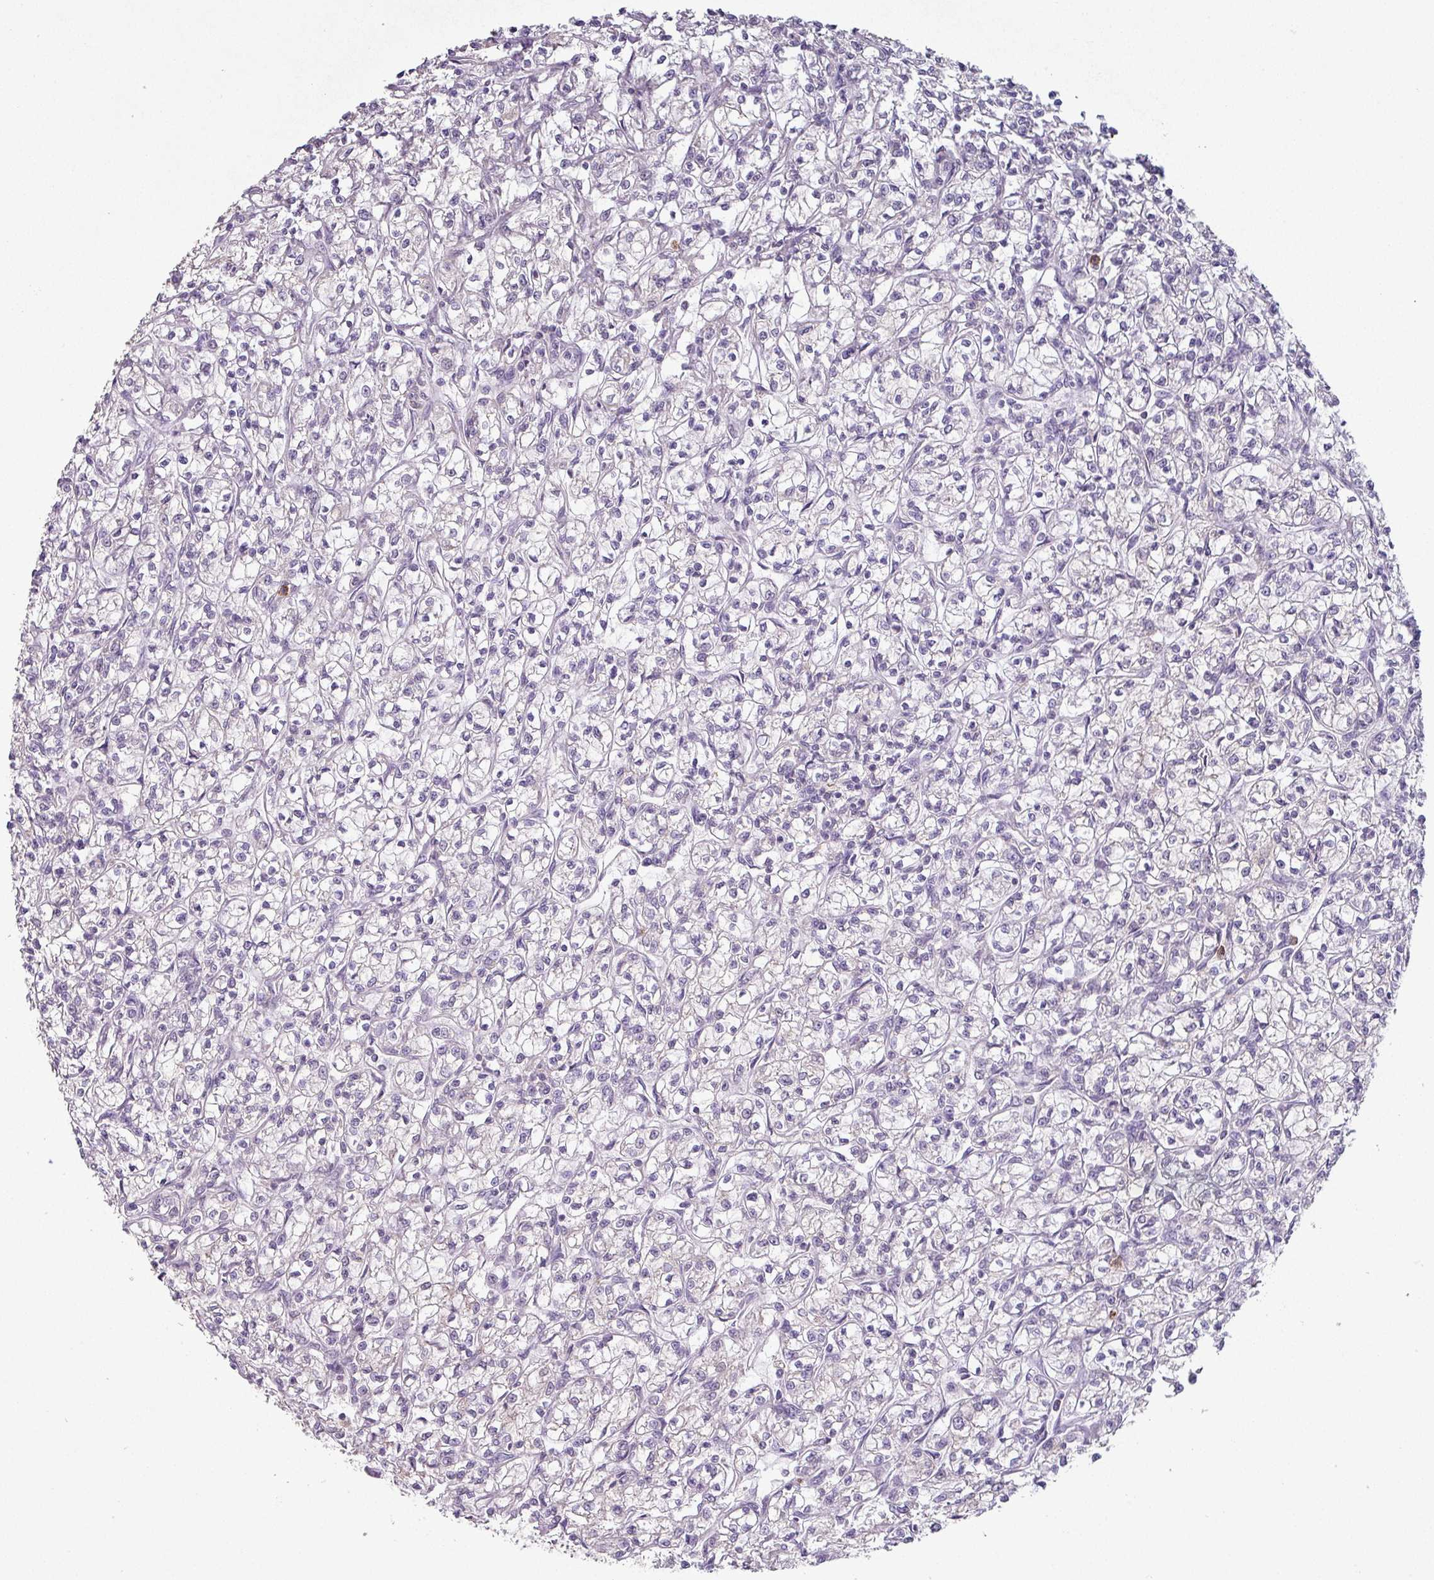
{"staining": {"intensity": "negative", "quantity": "none", "location": "none"}, "tissue": "renal cancer", "cell_type": "Tumor cells", "image_type": "cancer", "snomed": [{"axis": "morphology", "description": "Adenocarcinoma, NOS"}, {"axis": "topography", "description": "Kidney"}], "caption": "DAB immunohistochemical staining of renal cancer reveals no significant staining in tumor cells.", "gene": "MAGEC3", "patient": {"sex": "female", "age": 59}}